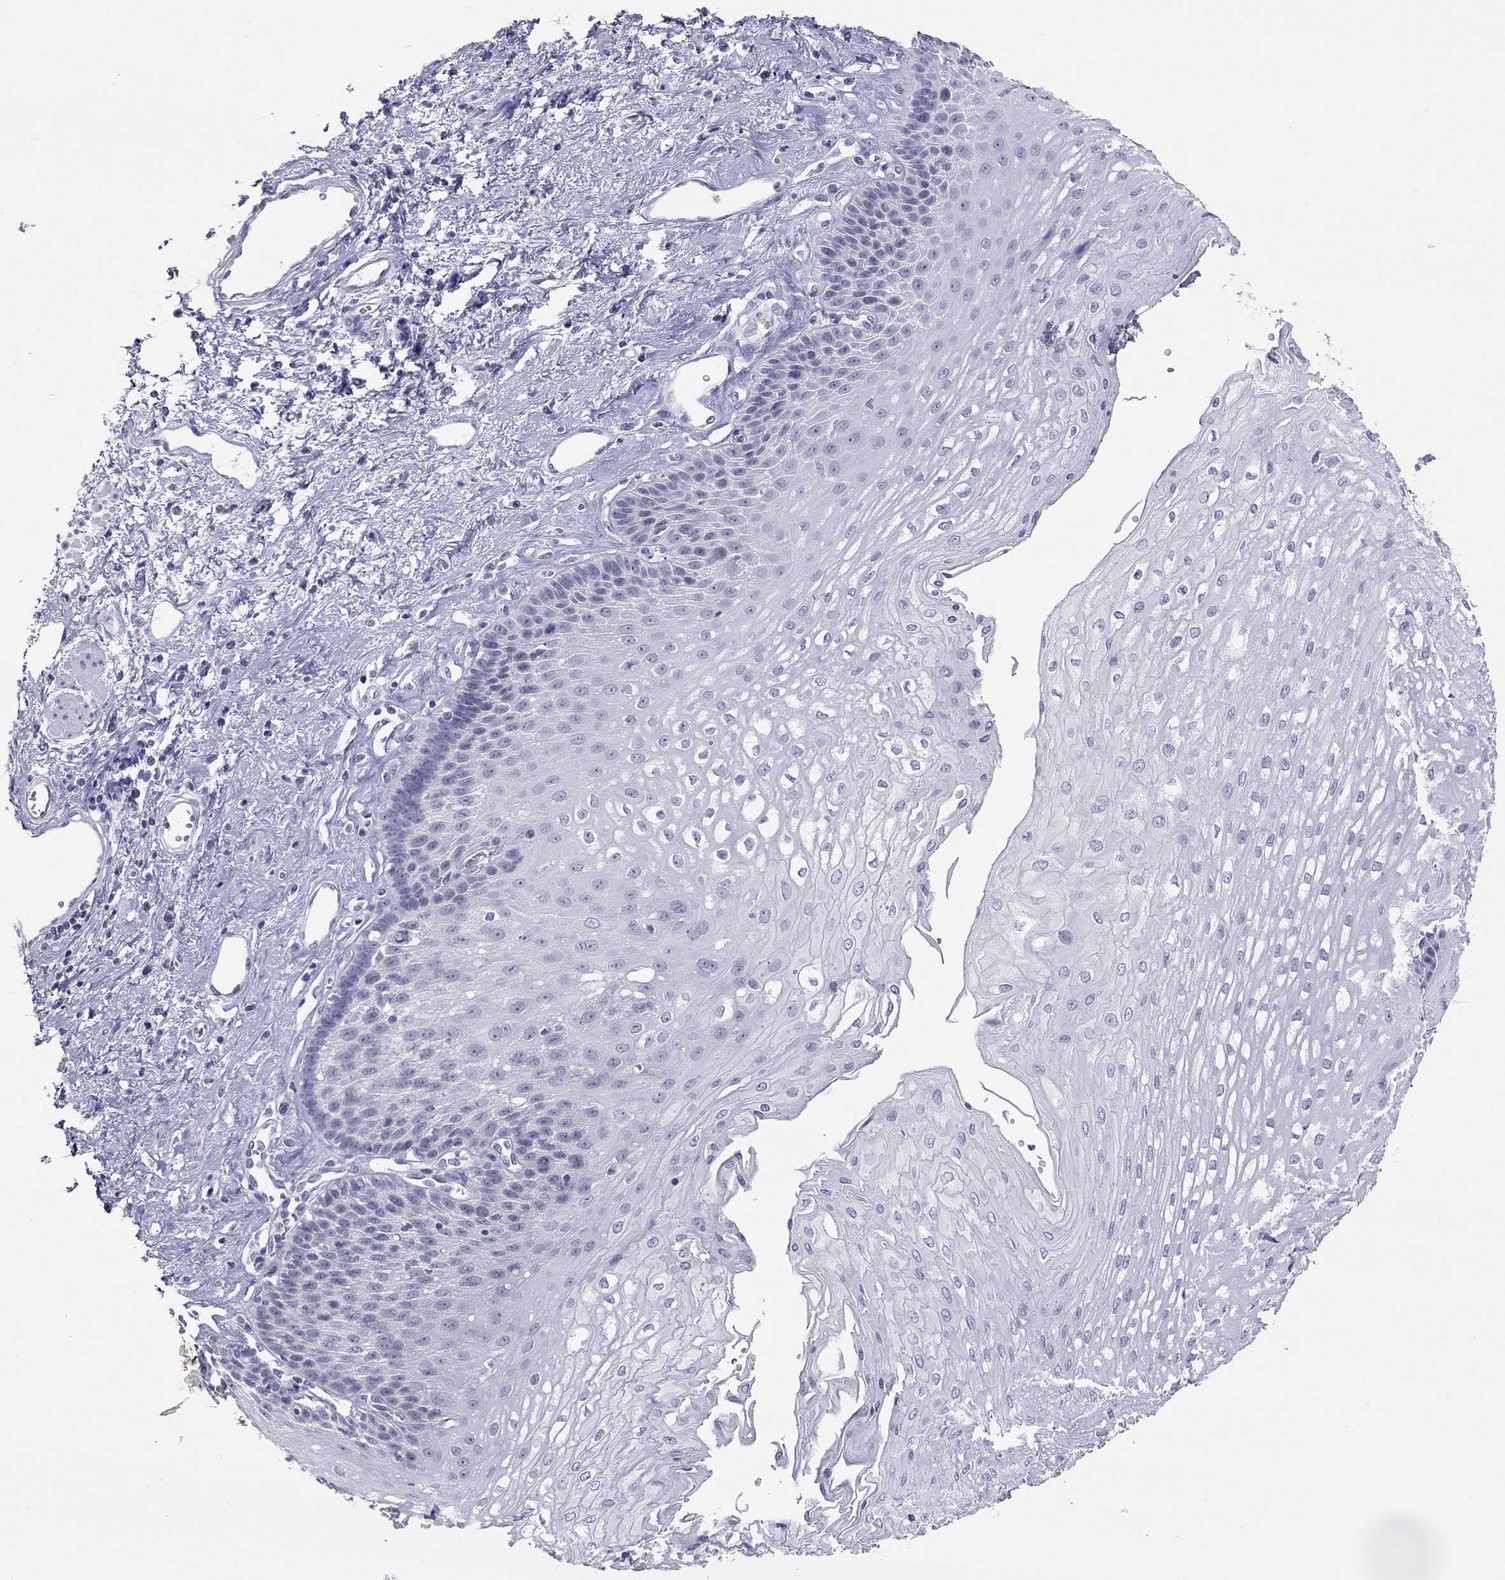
{"staining": {"intensity": "negative", "quantity": "none", "location": "none"}, "tissue": "esophagus", "cell_type": "Squamous epithelial cells", "image_type": "normal", "snomed": [{"axis": "morphology", "description": "Normal tissue, NOS"}, {"axis": "topography", "description": "Esophagus"}], "caption": "Squamous epithelial cells show no significant staining in unremarkable esophagus. The staining was performed using DAB to visualize the protein expression in brown, while the nuclei were stained in blue with hematoxylin (Magnification: 20x).", "gene": "JHY", "patient": {"sex": "female", "age": 62}}